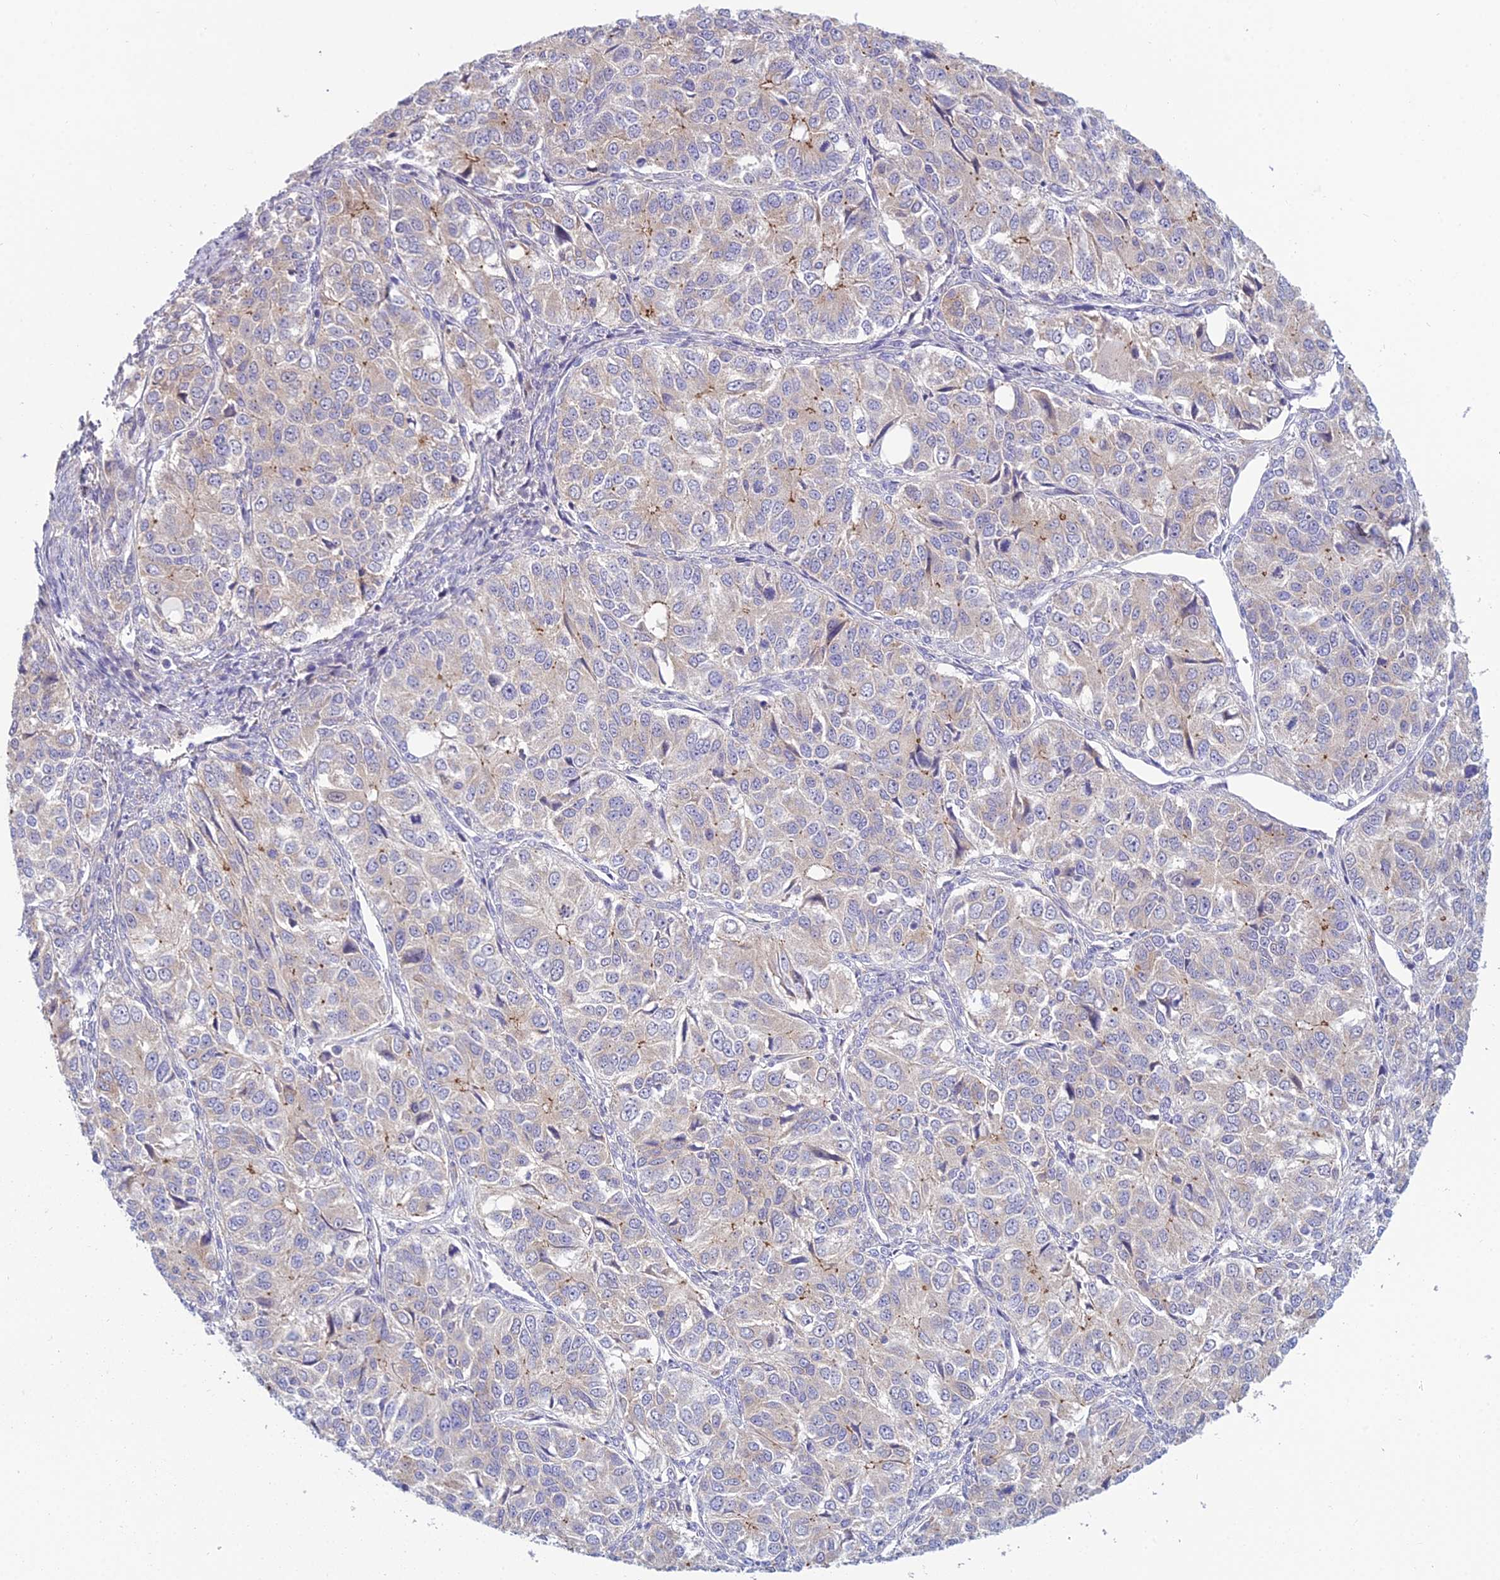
{"staining": {"intensity": "moderate", "quantity": "<25%", "location": "cytoplasmic/membranous"}, "tissue": "ovarian cancer", "cell_type": "Tumor cells", "image_type": "cancer", "snomed": [{"axis": "morphology", "description": "Carcinoma, endometroid"}, {"axis": "topography", "description": "Ovary"}], "caption": "Ovarian cancer stained for a protein displays moderate cytoplasmic/membranous positivity in tumor cells.", "gene": "DUS2", "patient": {"sex": "female", "age": 51}}